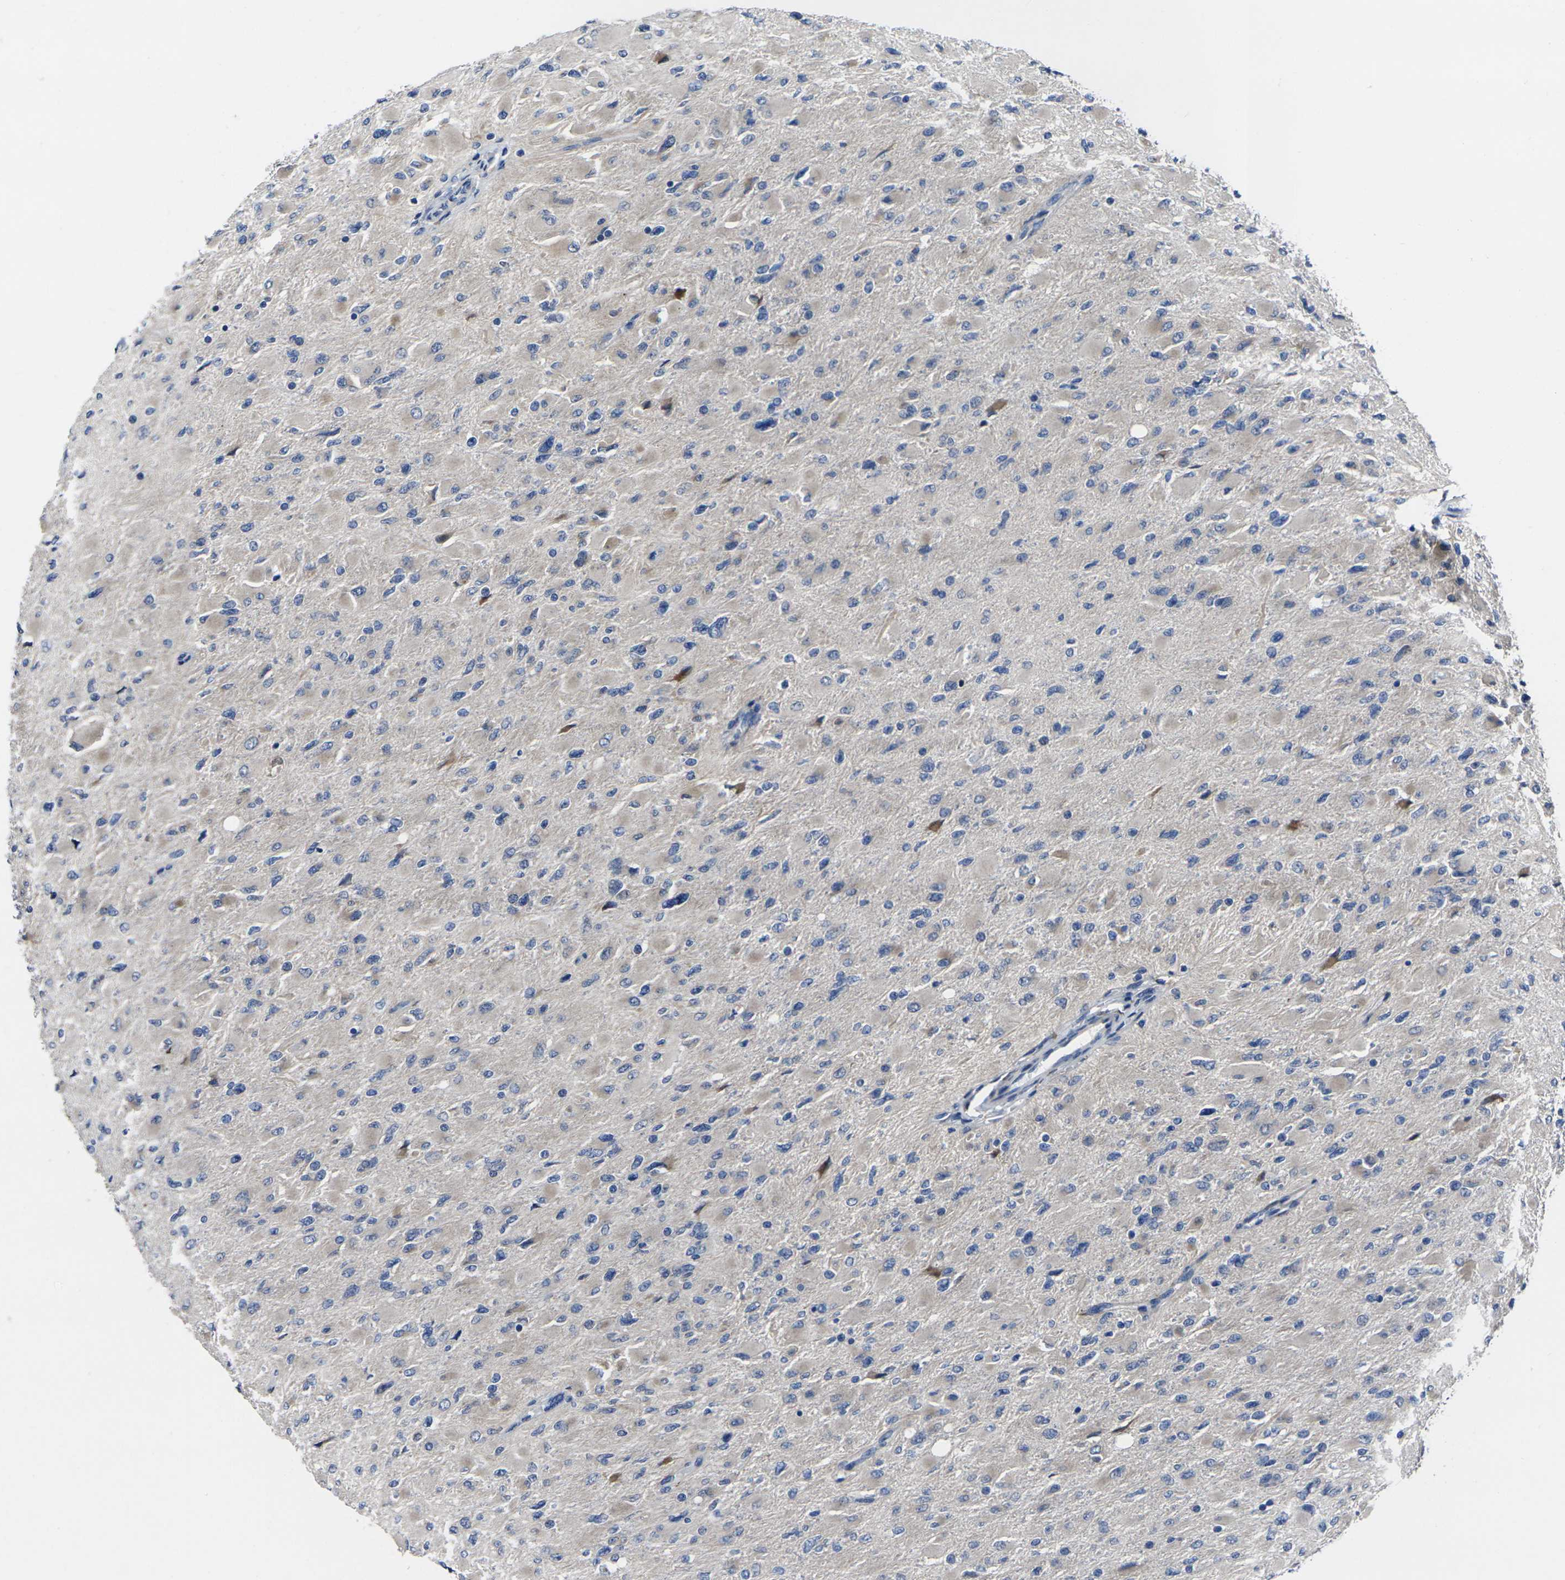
{"staining": {"intensity": "weak", "quantity": "<25%", "location": "cytoplasmic/membranous"}, "tissue": "glioma", "cell_type": "Tumor cells", "image_type": "cancer", "snomed": [{"axis": "morphology", "description": "Glioma, malignant, High grade"}, {"axis": "topography", "description": "Cerebral cortex"}], "caption": "High magnification brightfield microscopy of glioma stained with DAB (3,3'-diaminobenzidine) (brown) and counterstained with hematoxylin (blue): tumor cells show no significant expression.", "gene": "CYP2C8", "patient": {"sex": "female", "age": 36}}